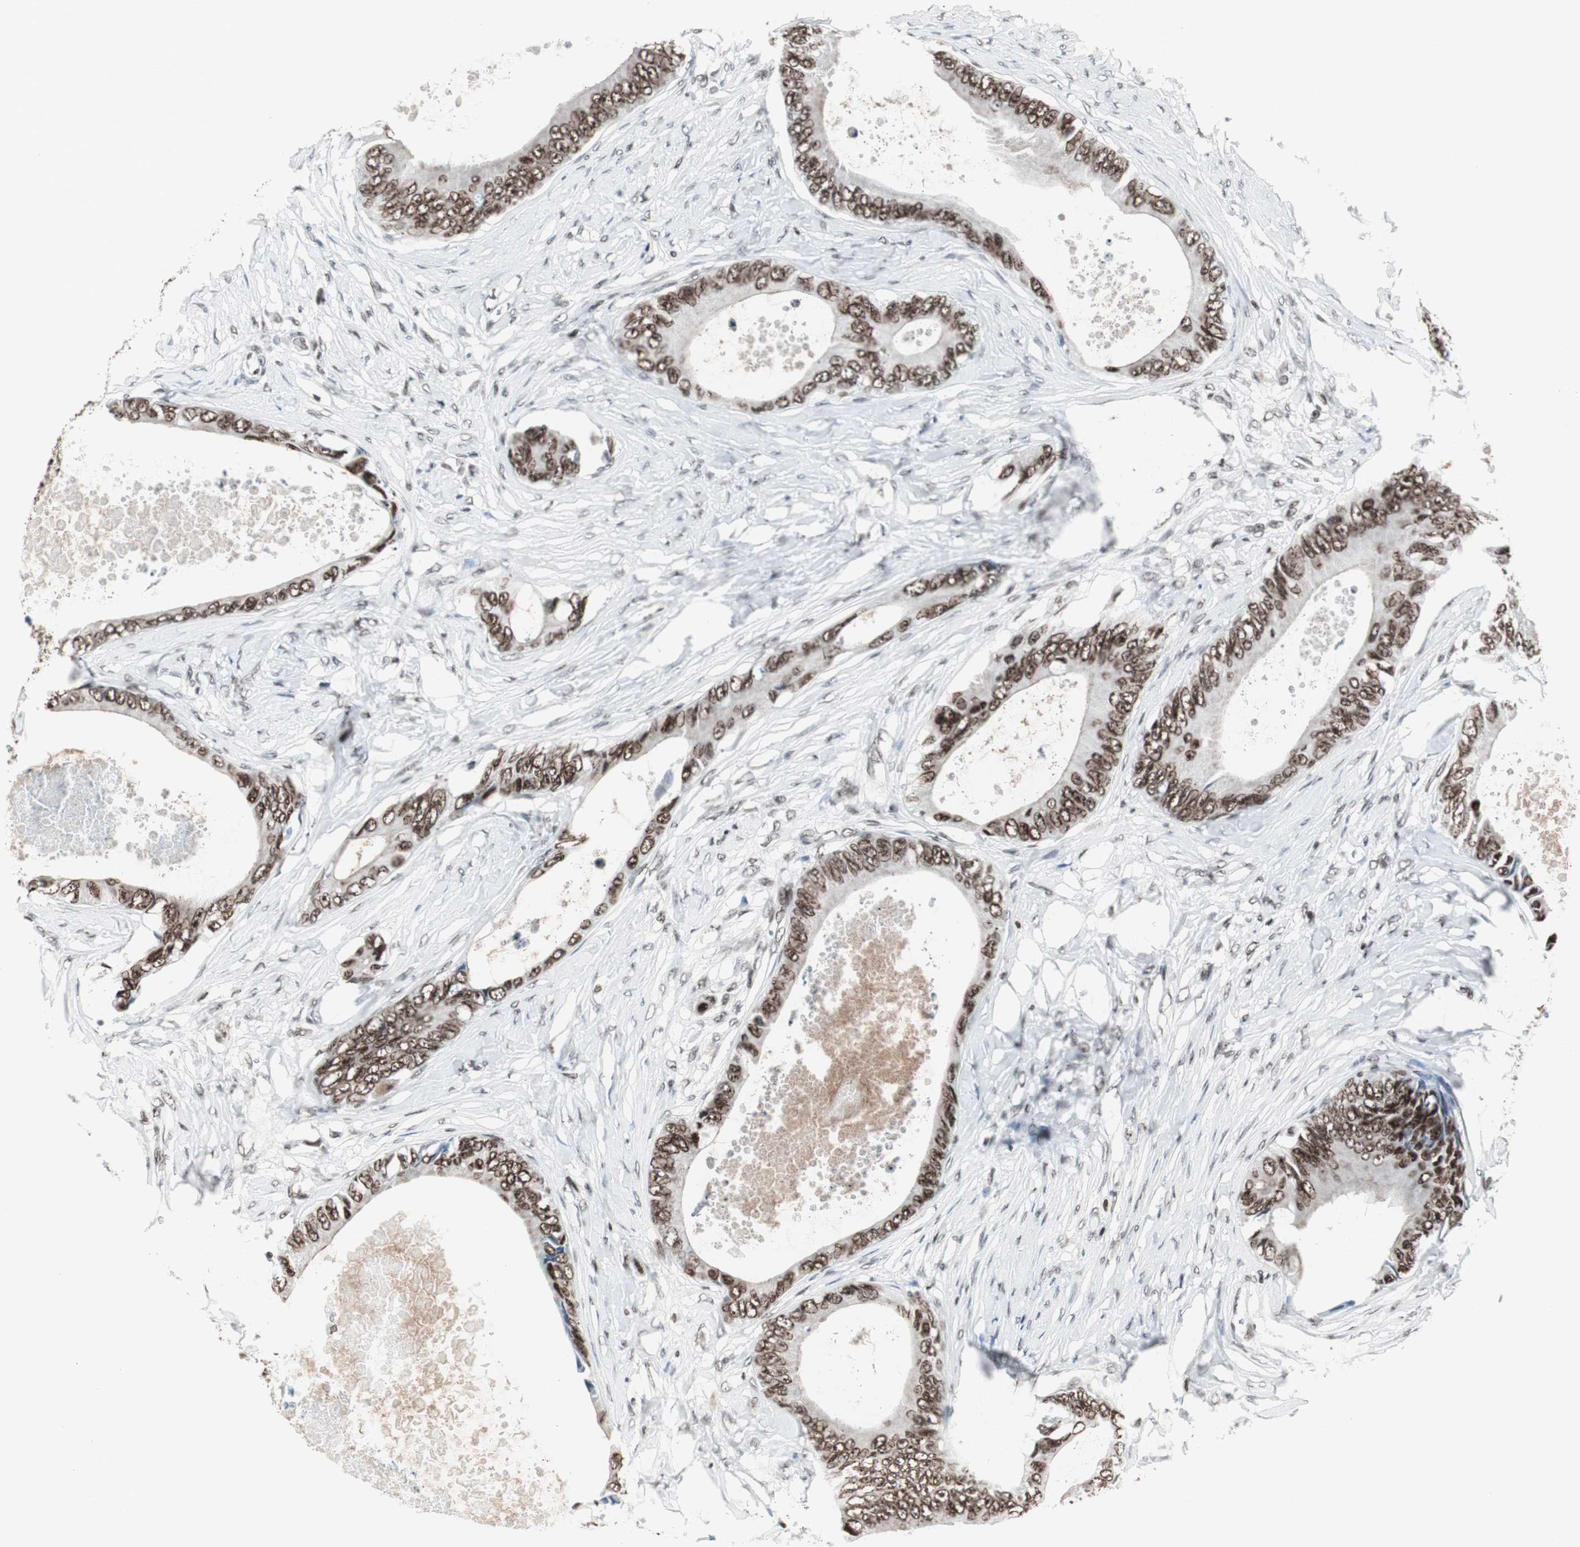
{"staining": {"intensity": "strong", "quantity": ">75%", "location": "nuclear"}, "tissue": "colorectal cancer", "cell_type": "Tumor cells", "image_type": "cancer", "snomed": [{"axis": "morphology", "description": "Normal tissue, NOS"}, {"axis": "morphology", "description": "Adenocarcinoma, NOS"}, {"axis": "topography", "description": "Rectum"}, {"axis": "topography", "description": "Peripheral nerve tissue"}], "caption": "This is an image of immunohistochemistry (IHC) staining of adenocarcinoma (colorectal), which shows strong staining in the nuclear of tumor cells.", "gene": "XRCC1", "patient": {"sex": "female", "age": 77}}